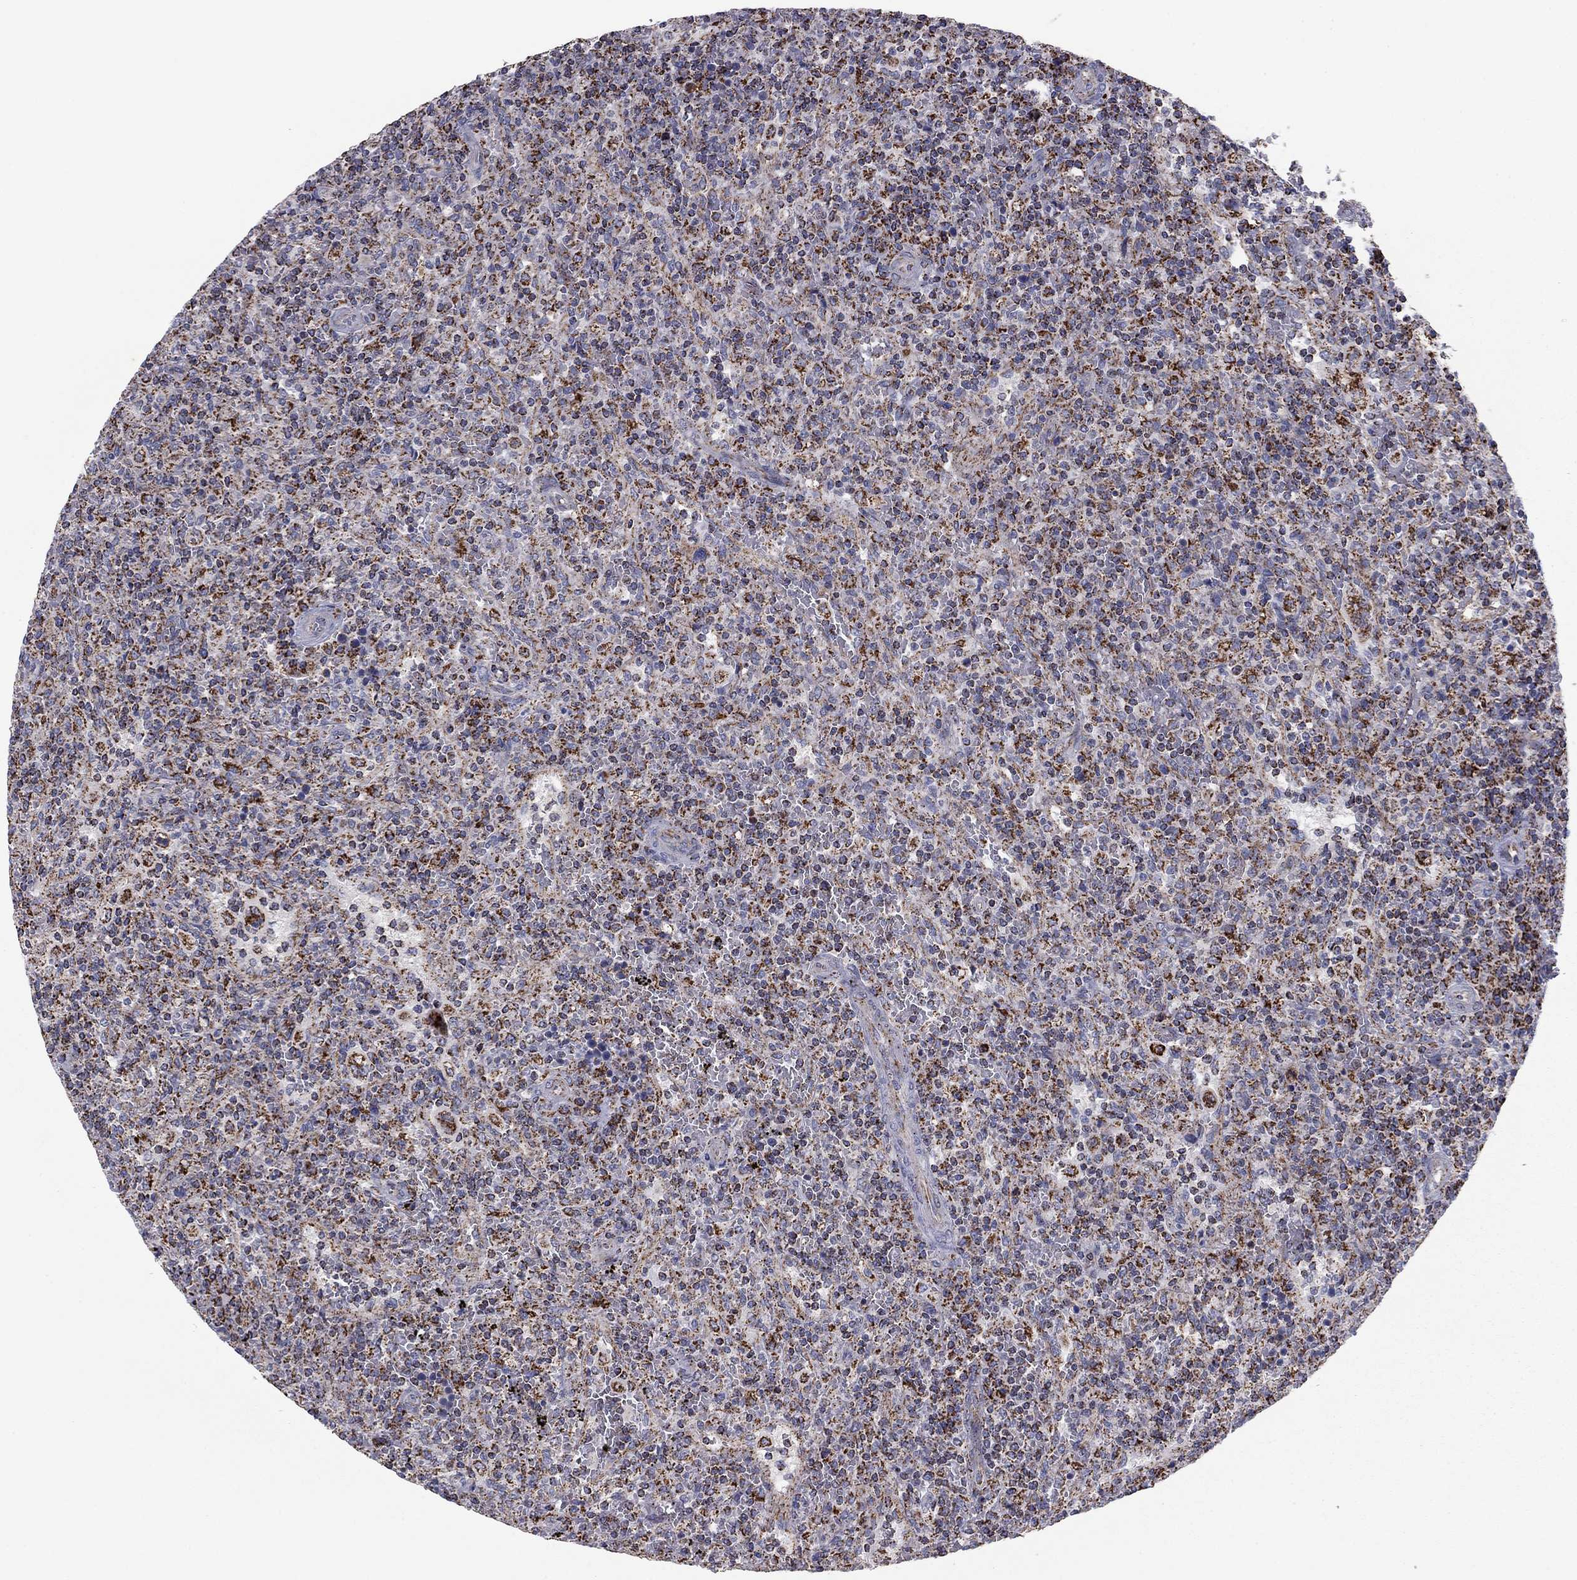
{"staining": {"intensity": "moderate", "quantity": ">75%", "location": "cytoplasmic/membranous"}, "tissue": "lymphoma", "cell_type": "Tumor cells", "image_type": "cancer", "snomed": [{"axis": "morphology", "description": "Malignant lymphoma, non-Hodgkin's type, Low grade"}, {"axis": "topography", "description": "Spleen"}], "caption": "A histopathology image of human lymphoma stained for a protein demonstrates moderate cytoplasmic/membranous brown staining in tumor cells.", "gene": "NDUFV1", "patient": {"sex": "male", "age": 62}}